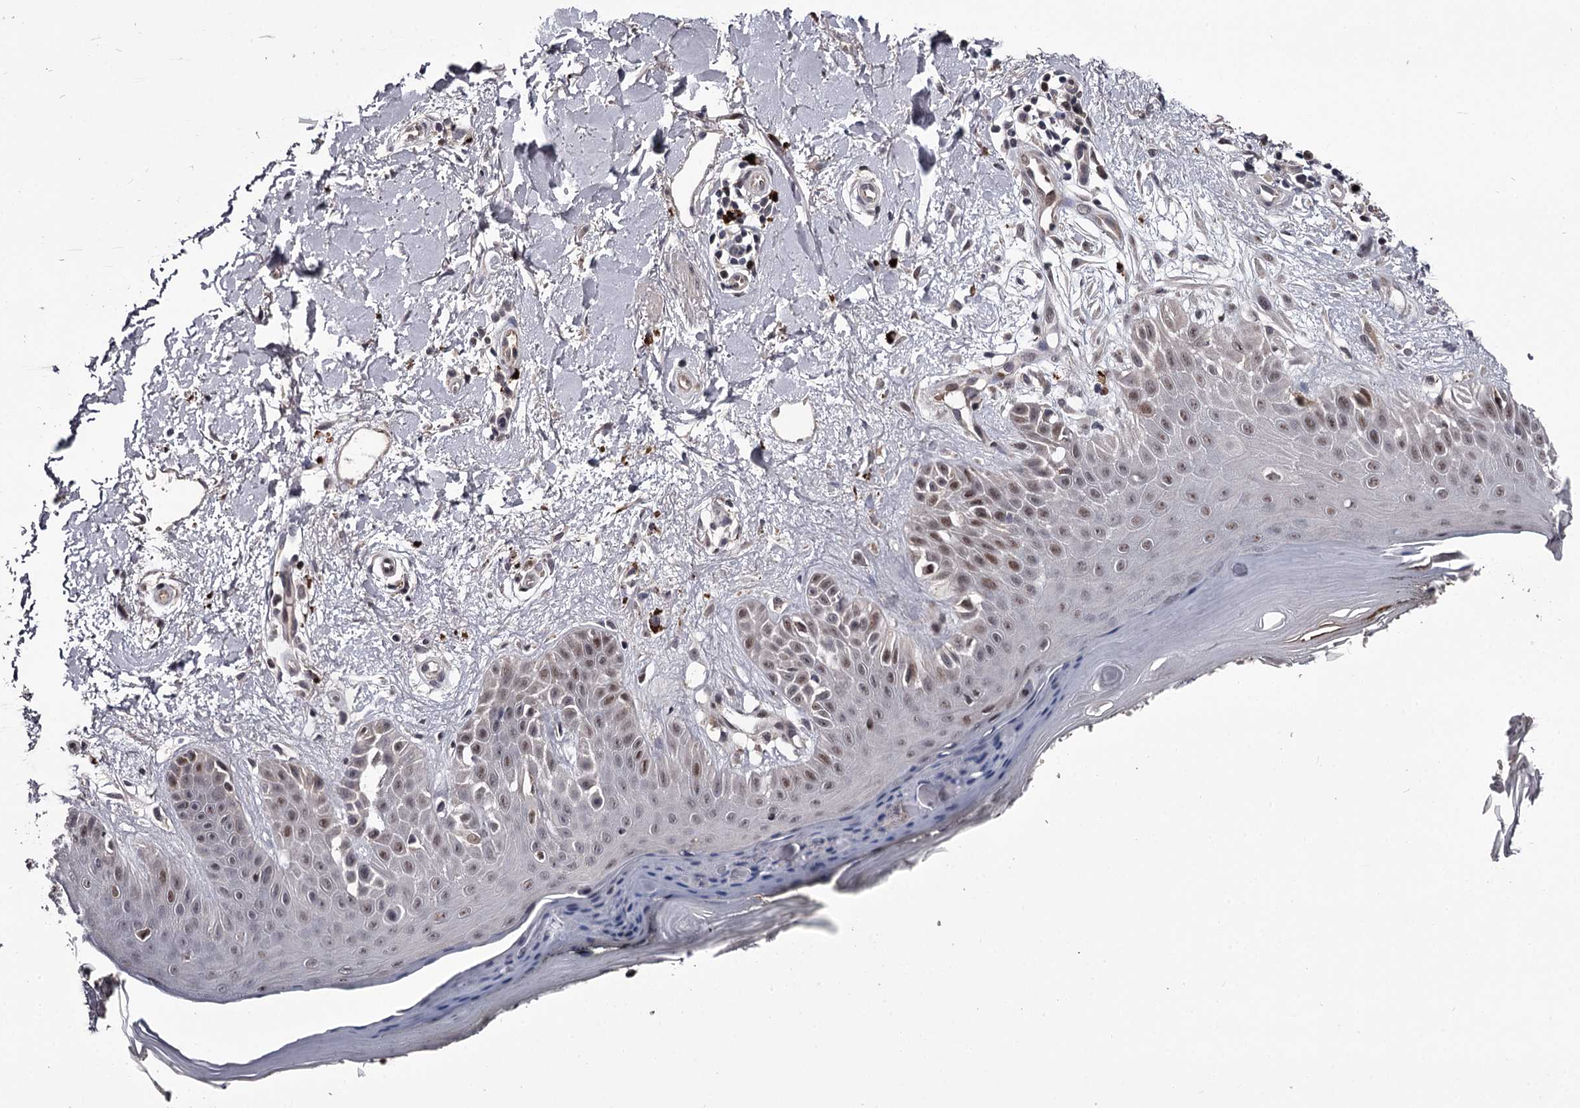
{"staining": {"intensity": "negative", "quantity": "none", "location": "none"}, "tissue": "skin", "cell_type": "Fibroblasts", "image_type": "normal", "snomed": [{"axis": "morphology", "description": "Normal tissue, NOS"}, {"axis": "topography", "description": "Skin"}], "caption": "IHC image of normal skin: human skin stained with DAB (3,3'-diaminobenzidine) exhibits no significant protein positivity in fibroblasts. (Brightfield microscopy of DAB immunohistochemistry (IHC) at high magnification).", "gene": "RNF44", "patient": {"sex": "female", "age": 64}}